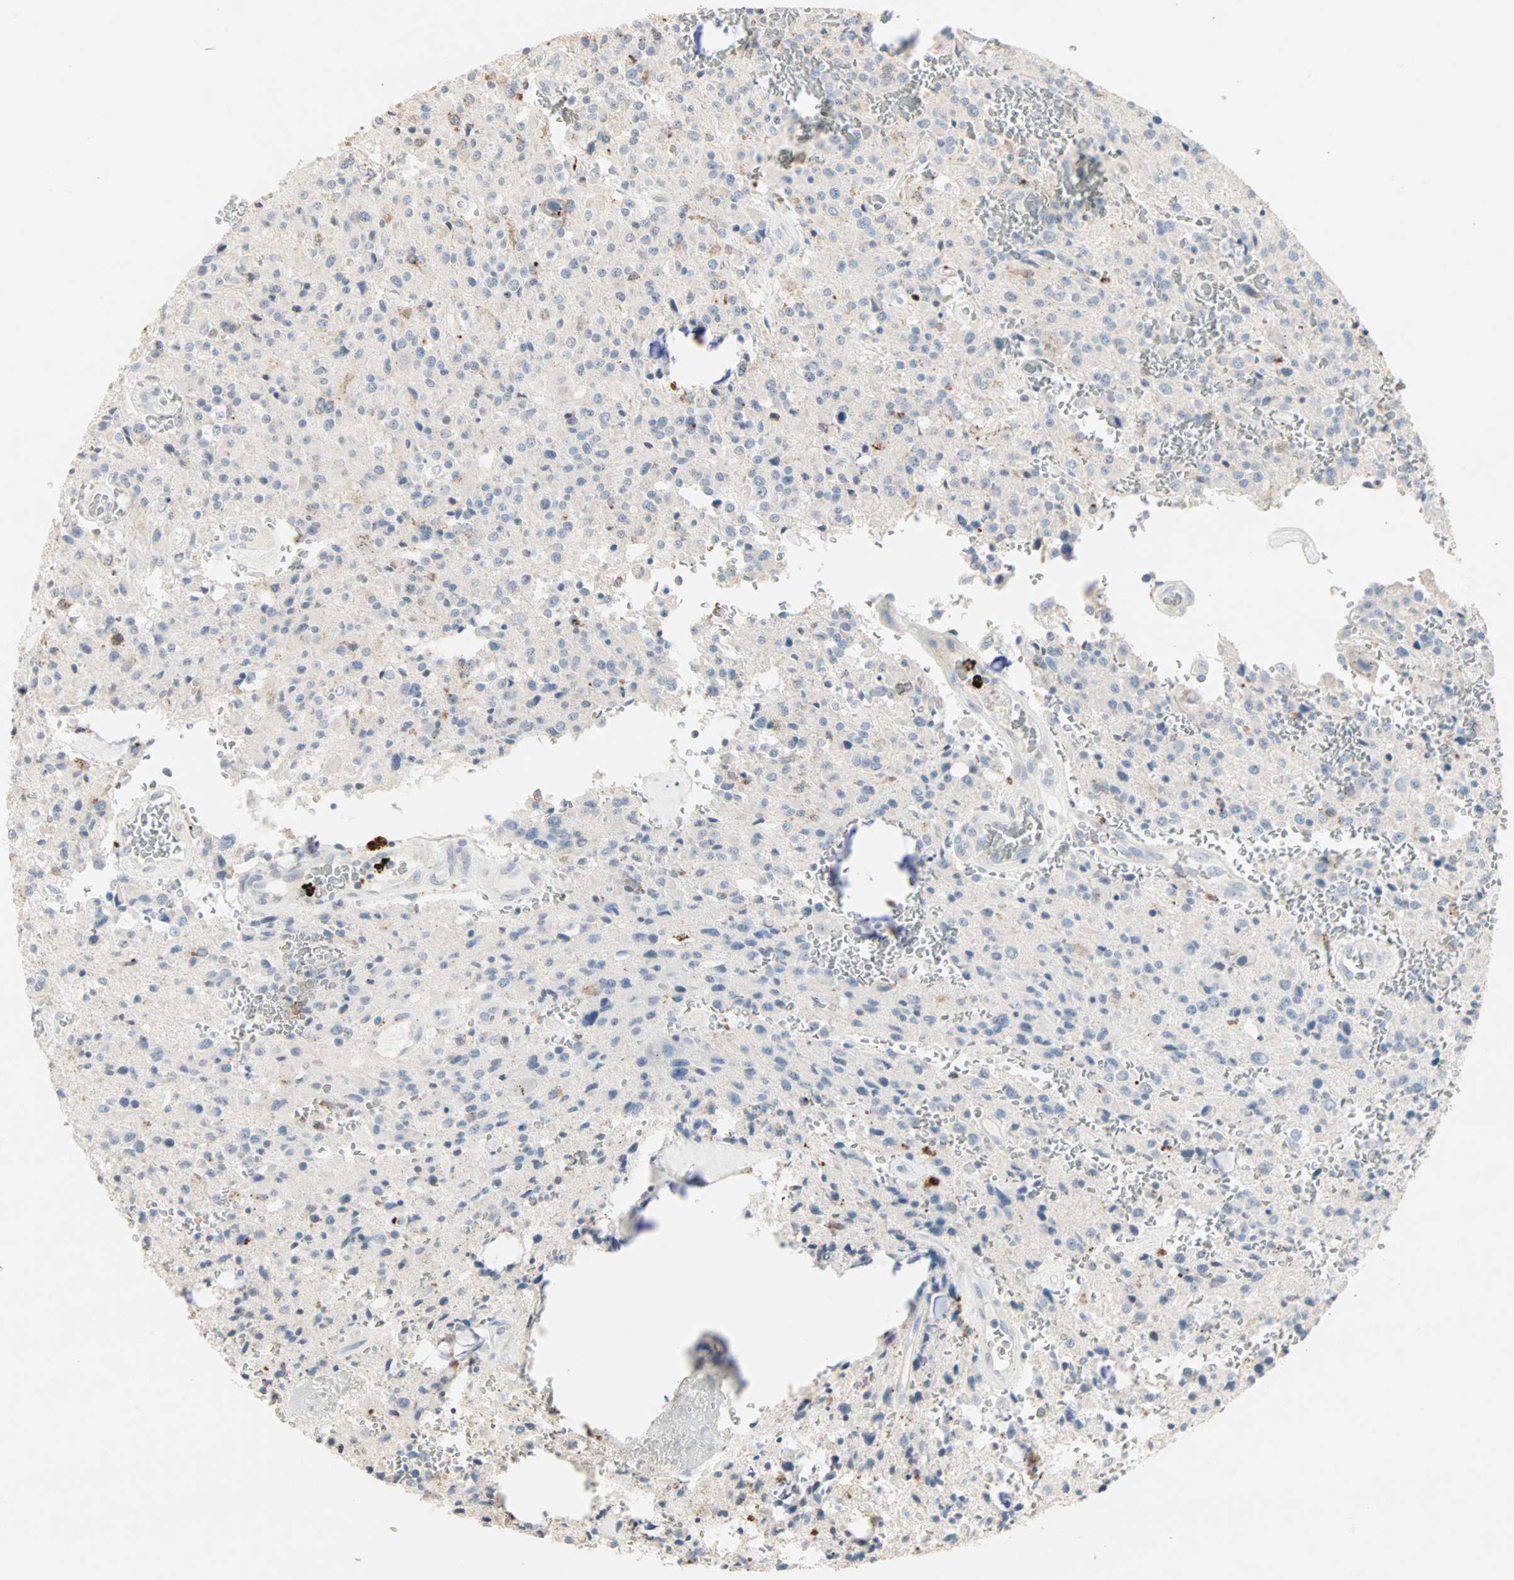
{"staining": {"intensity": "negative", "quantity": "none", "location": "none"}, "tissue": "glioma", "cell_type": "Tumor cells", "image_type": "cancer", "snomed": [{"axis": "morphology", "description": "Glioma, malignant, Low grade"}, {"axis": "topography", "description": "Brain"}], "caption": "Image shows no protein positivity in tumor cells of low-grade glioma (malignant) tissue.", "gene": "CEACAM6", "patient": {"sex": "male", "age": 58}}